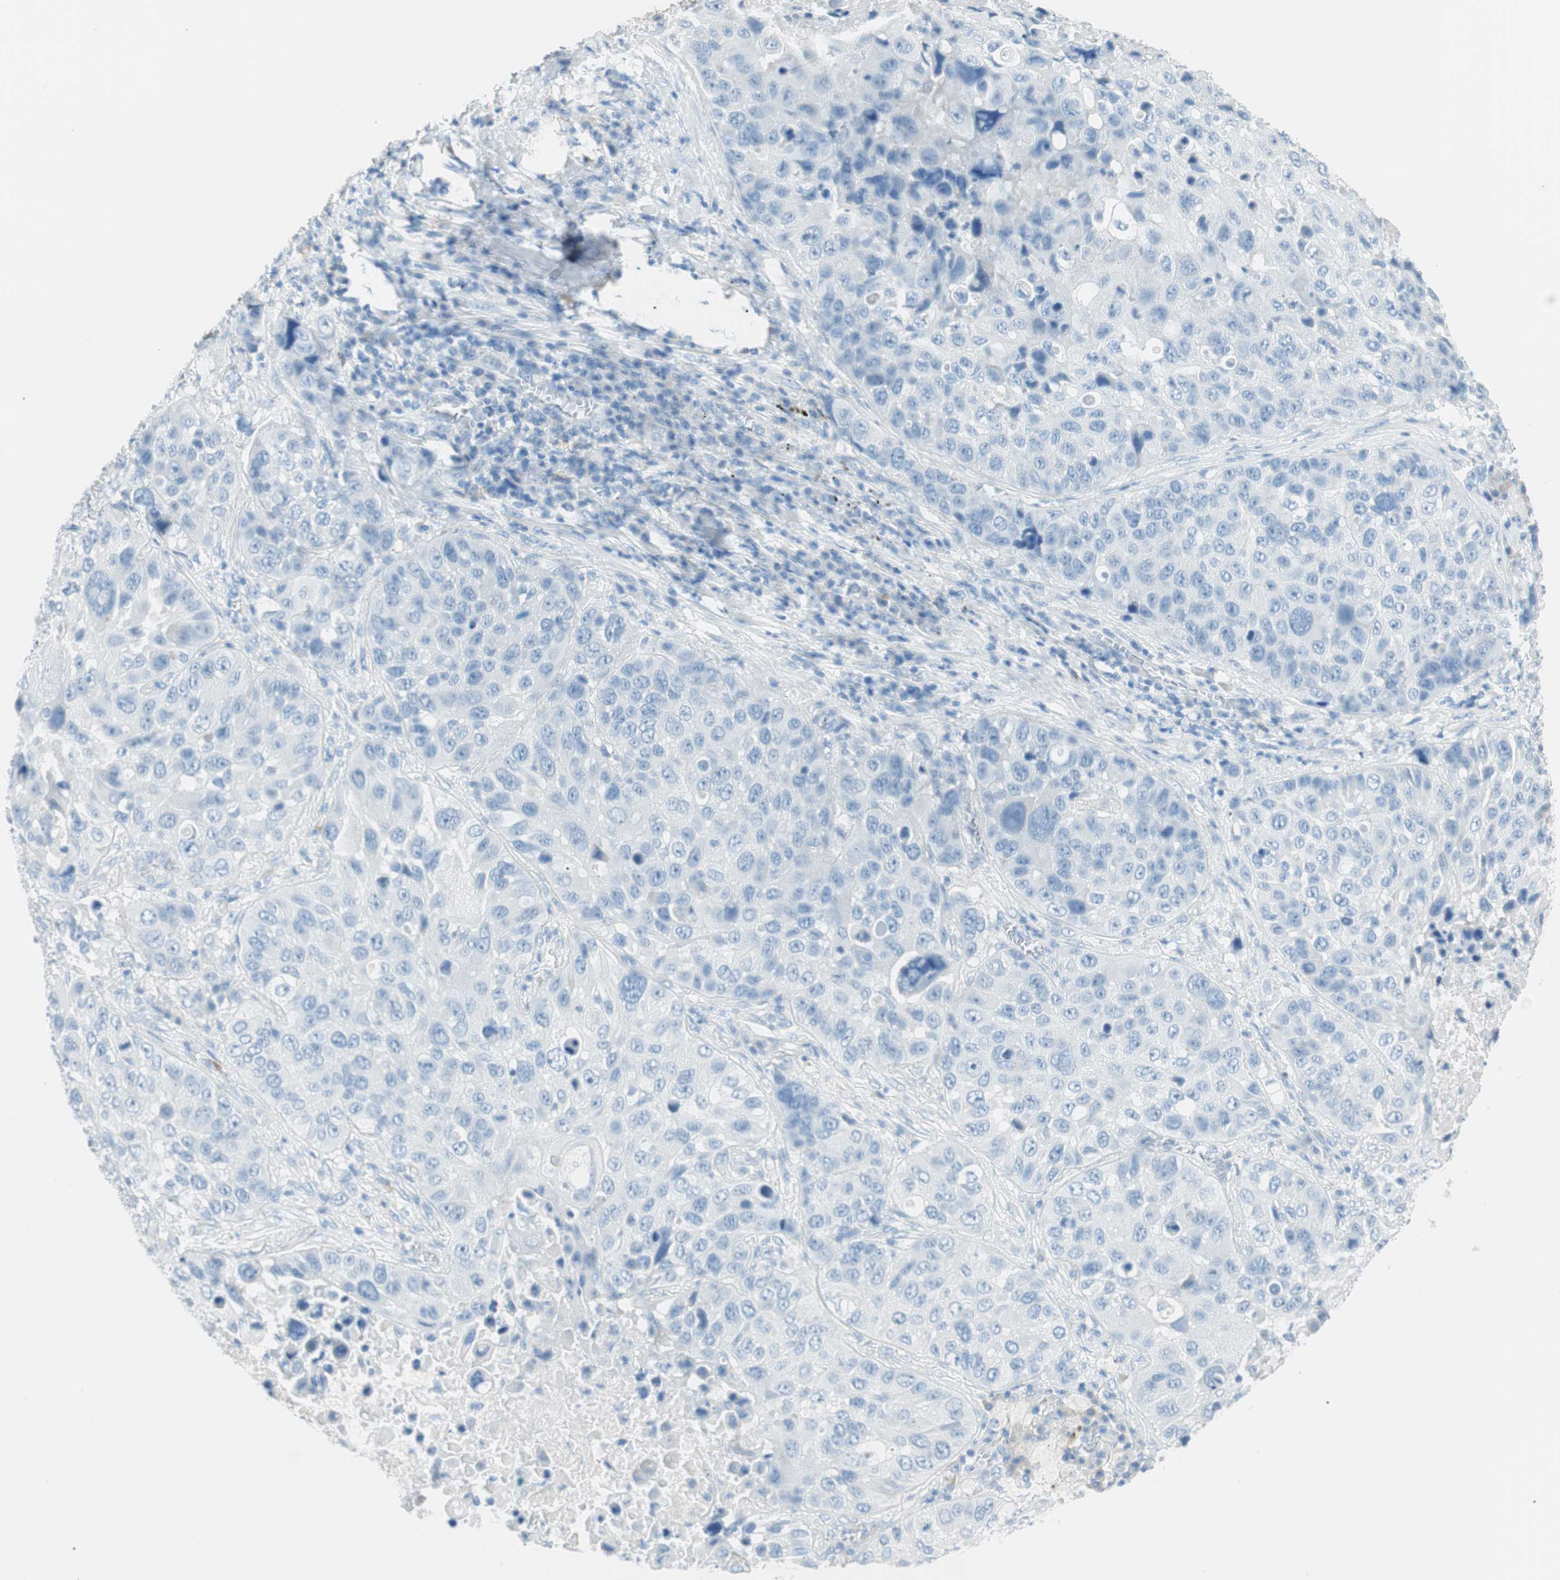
{"staining": {"intensity": "negative", "quantity": "none", "location": "none"}, "tissue": "lung cancer", "cell_type": "Tumor cells", "image_type": "cancer", "snomed": [{"axis": "morphology", "description": "Squamous cell carcinoma, NOS"}, {"axis": "topography", "description": "Lung"}], "caption": "Tumor cells show no significant protein staining in lung squamous cell carcinoma.", "gene": "TNFRSF13C", "patient": {"sex": "male", "age": 57}}